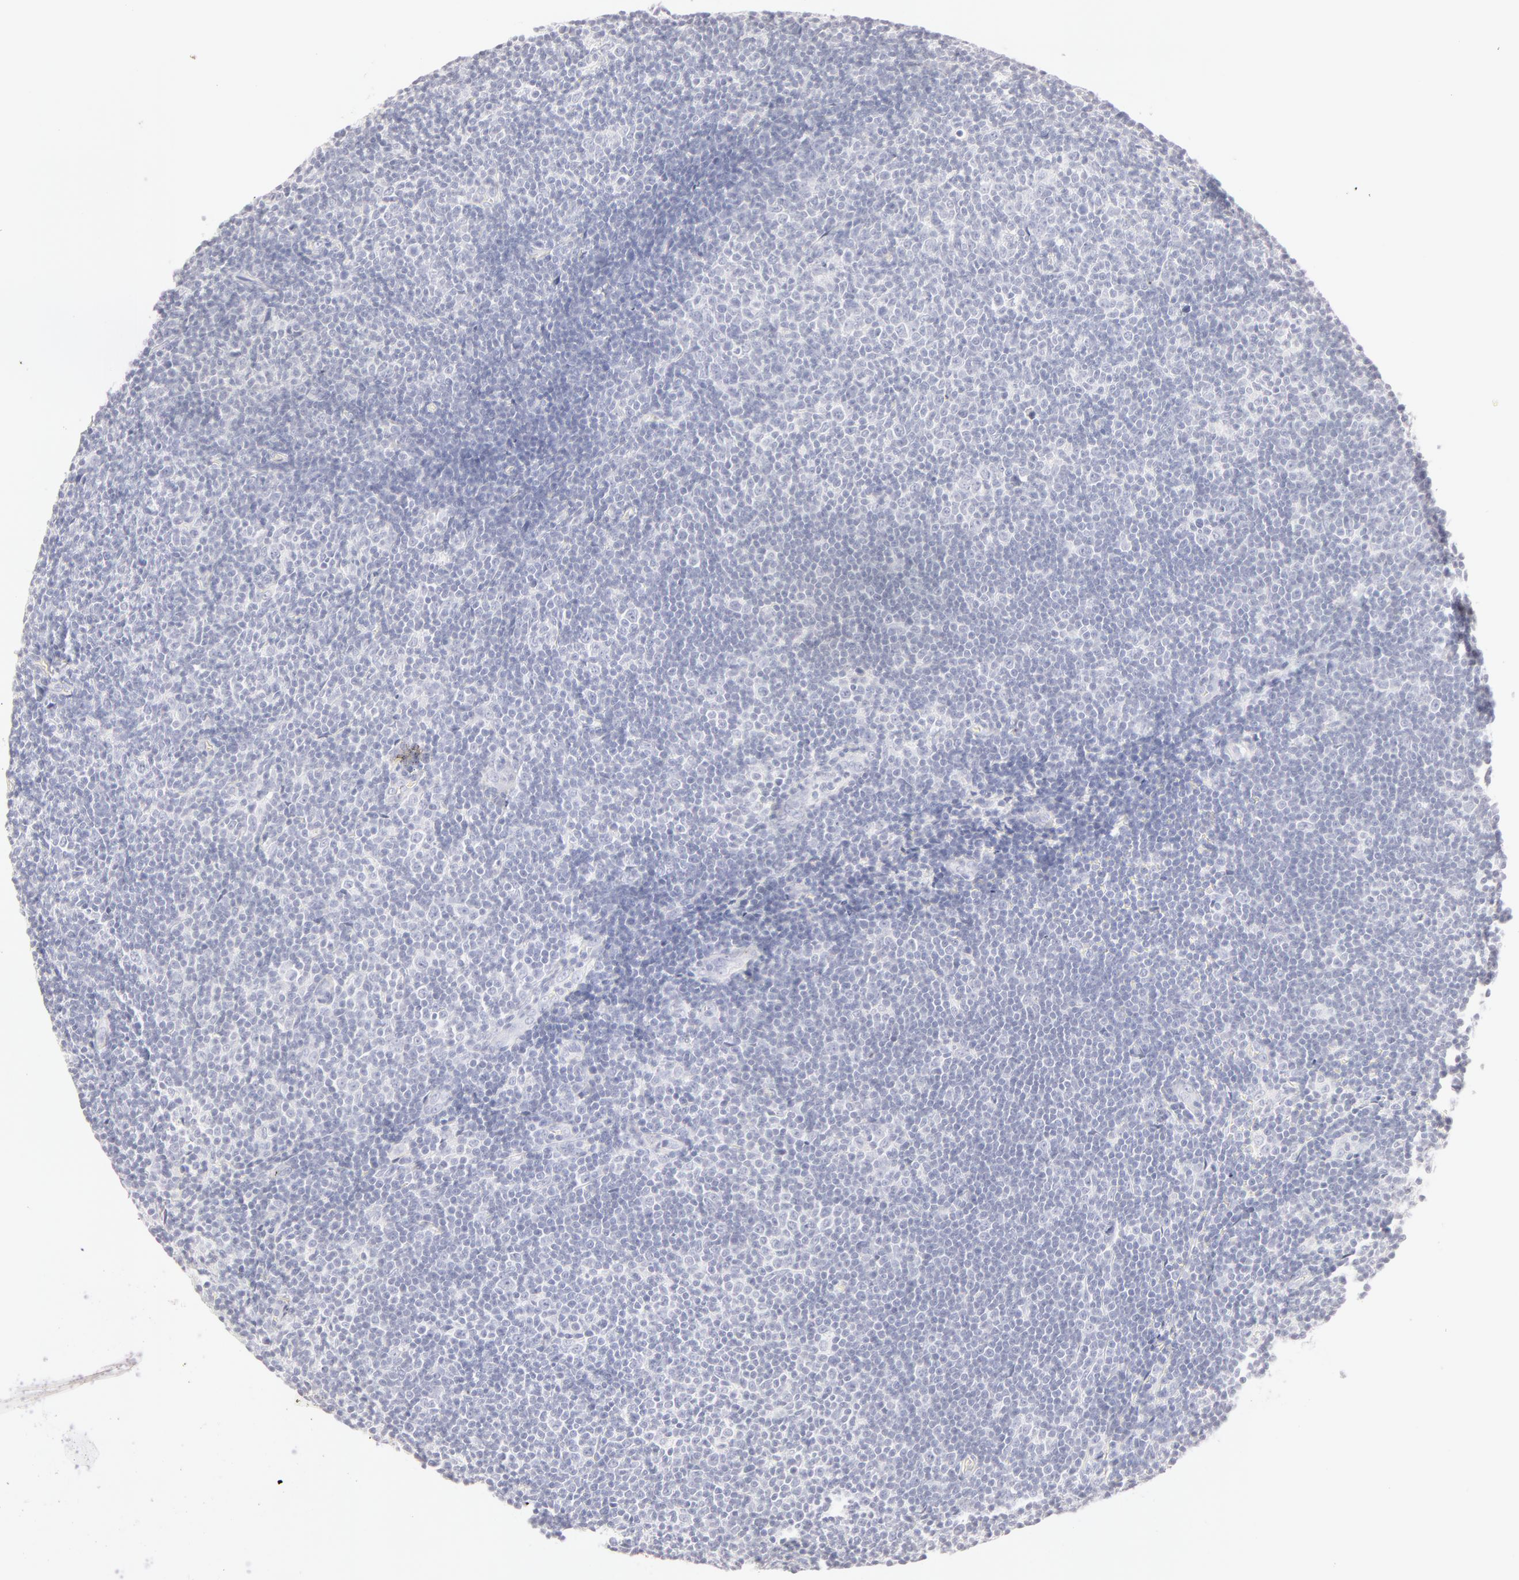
{"staining": {"intensity": "negative", "quantity": "none", "location": "none"}, "tissue": "lymphoma", "cell_type": "Tumor cells", "image_type": "cancer", "snomed": [{"axis": "morphology", "description": "Malignant lymphoma, non-Hodgkin's type, Low grade"}, {"axis": "topography", "description": "Lymph node"}], "caption": "The histopathology image demonstrates no staining of tumor cells in low-grade malignant lymphoma, non-Hodgkin's type. (DAB (3,3'-diaminobenzidine) immunohistochemistry visualized using brightfield microscopy, high magnification).", "gene": "LGALS7B", "patient": {"sex": "male", "age": 49}}